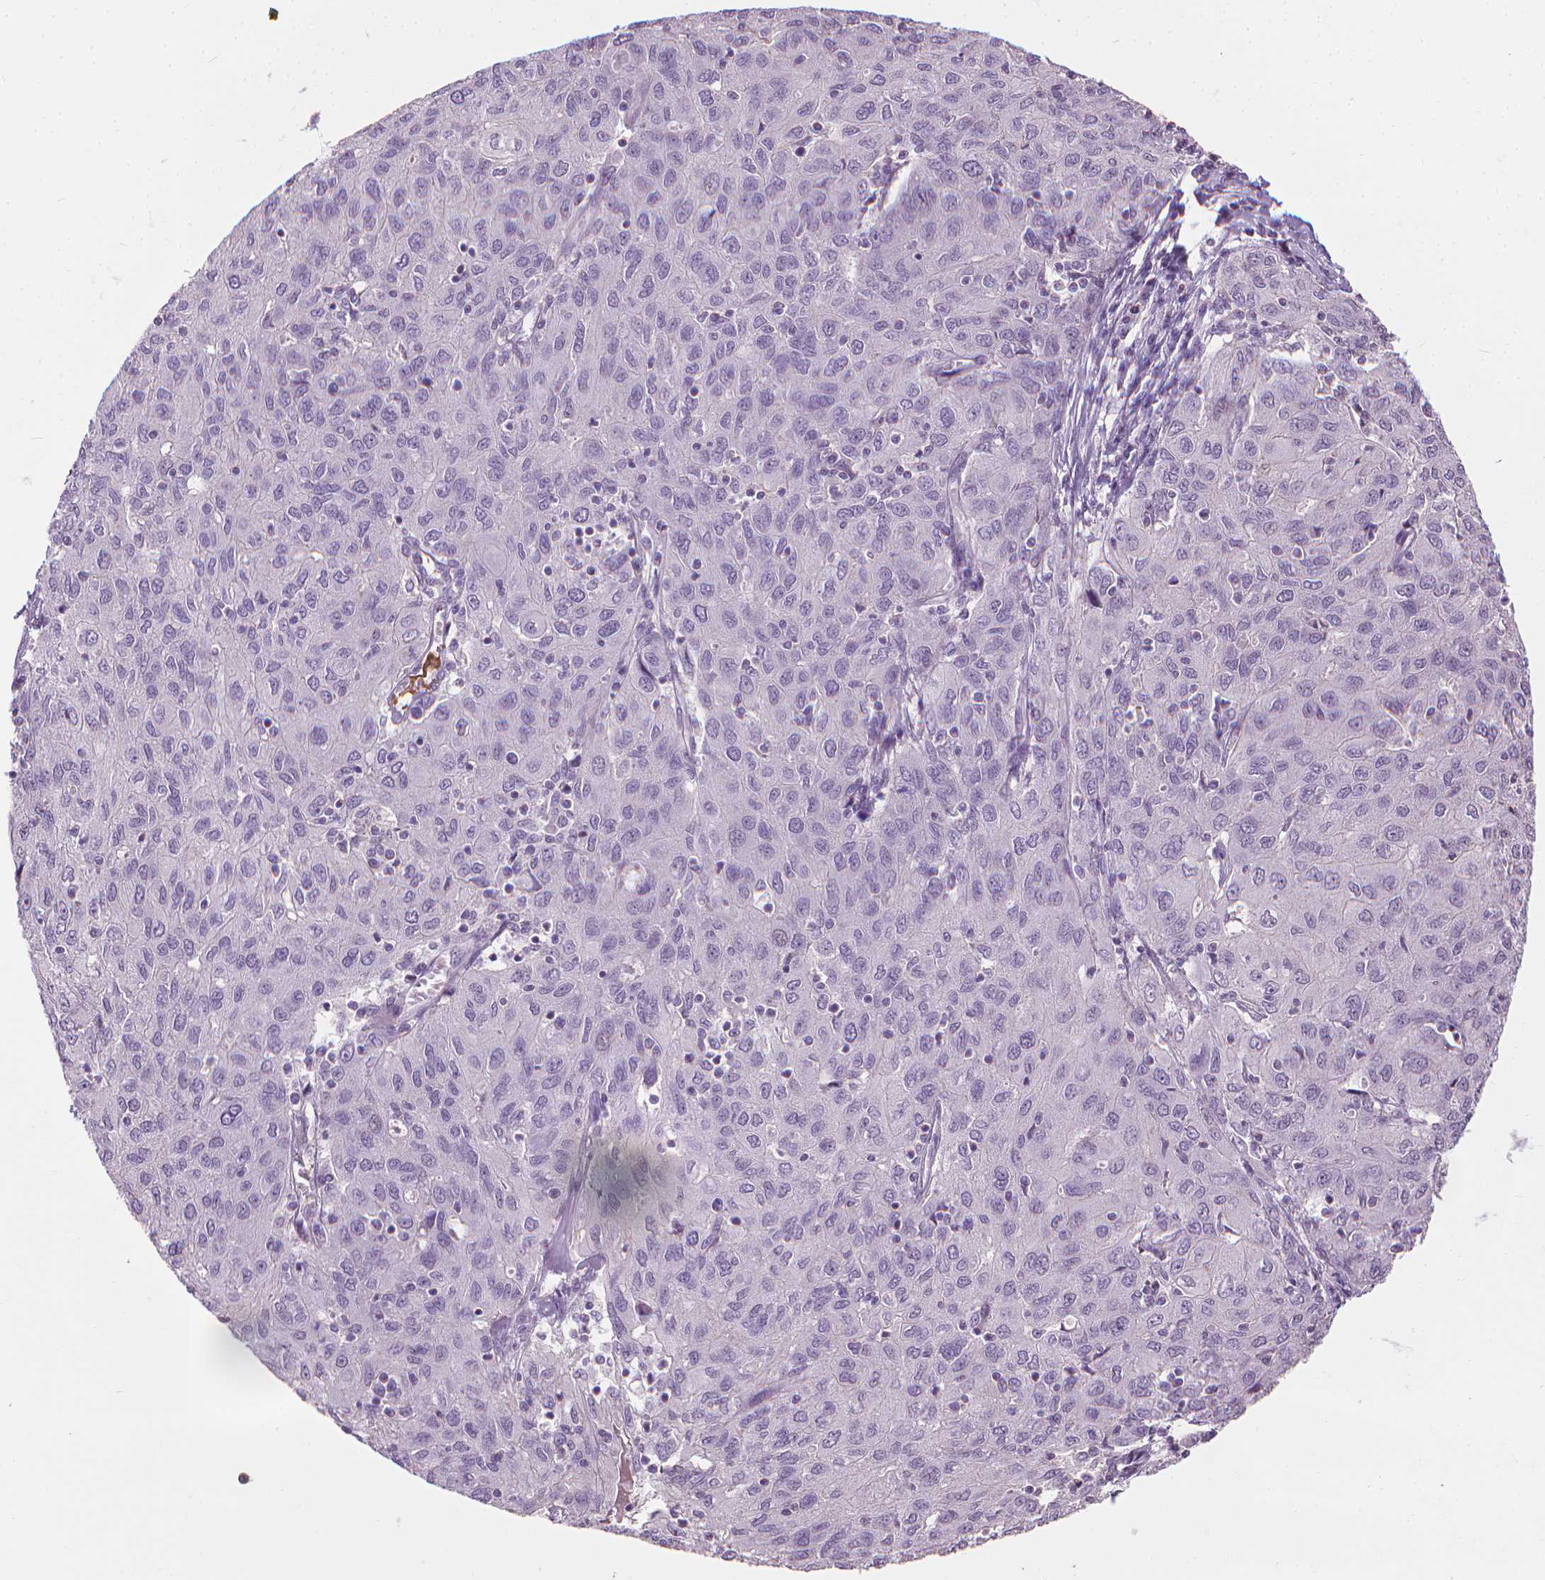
{"staining": {"intensity": "negative", "quantity": "none", "location": "none"}, "tissue": "ovarian cancer", "cell_type": "Tumor cells", "image_type": "cancer", "snomed": [{"axis": "morphology", "description": "Carcinoma, endometroid"}, {"axis": "topography", "description": "Ovary"}], "caption": "Protein analysis of ovarian cancer demonstrates no significant staining in tumor cells. Brightfield microscopy of IHC stained with DAB (3,3'-diaminobenzidine) (brown) and hematoxylin (blue), captured at high magnification.", "gene": "SAXO2", "patient": {"sex": "female", "age": 50}}